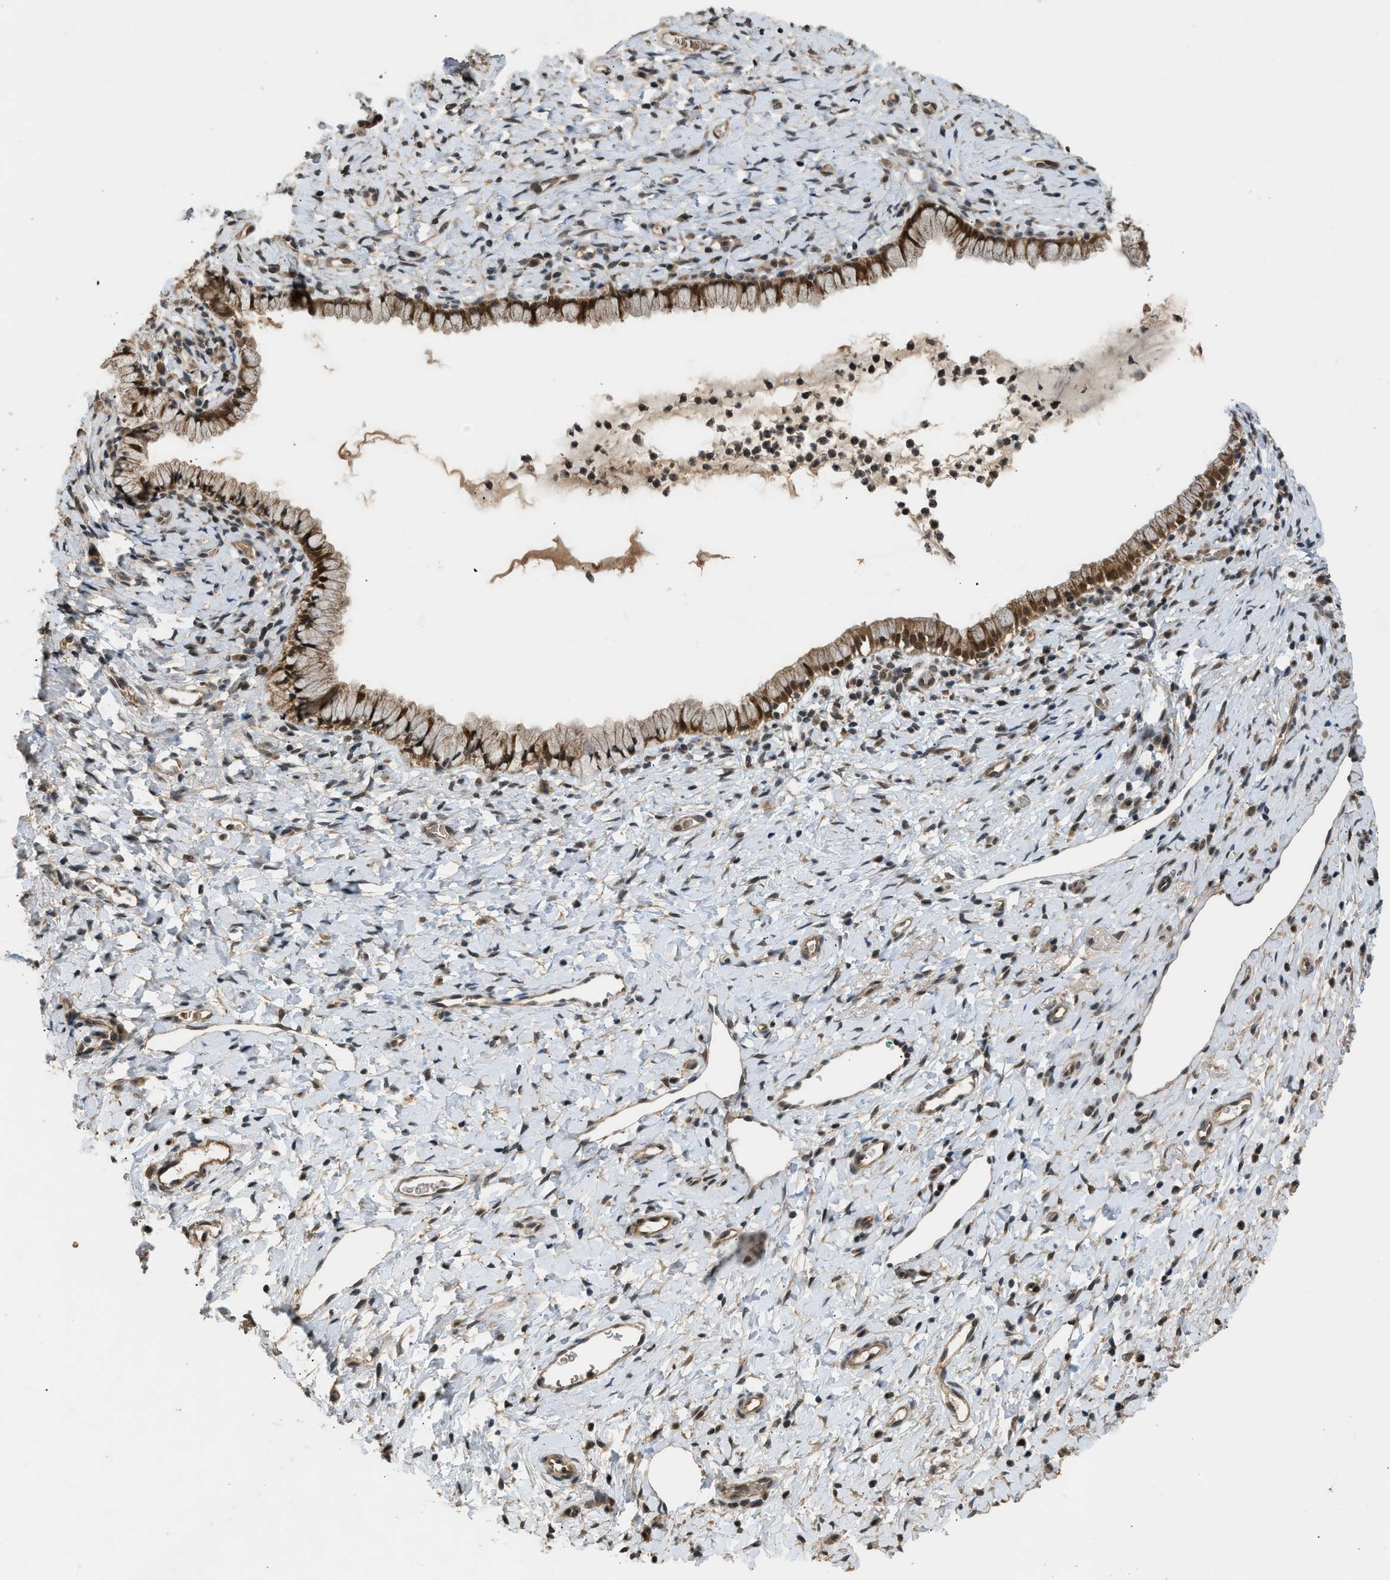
{"staining": {"intensity": "moderate", "quantity": ">75%", "location": "cytoplasmic/membranous,nuclear"}, "tissue": "cervix", "cell_type": "Glandular cells", "image_type": "normal", "snomed": [{"axis": "morphology", "description": "Normal tissue, NOS"}, {"axis": "topography", "description": "Cervix"}], "caption": "A histopathology image showing moderate cytoplasmic/membranous,nuclear staining in about >75% of glandular cells in normal cervix, as visualized by brown immunohistochemical staining.", "gene": "GET1", "patient": {"sex": "female", "age": 72}}